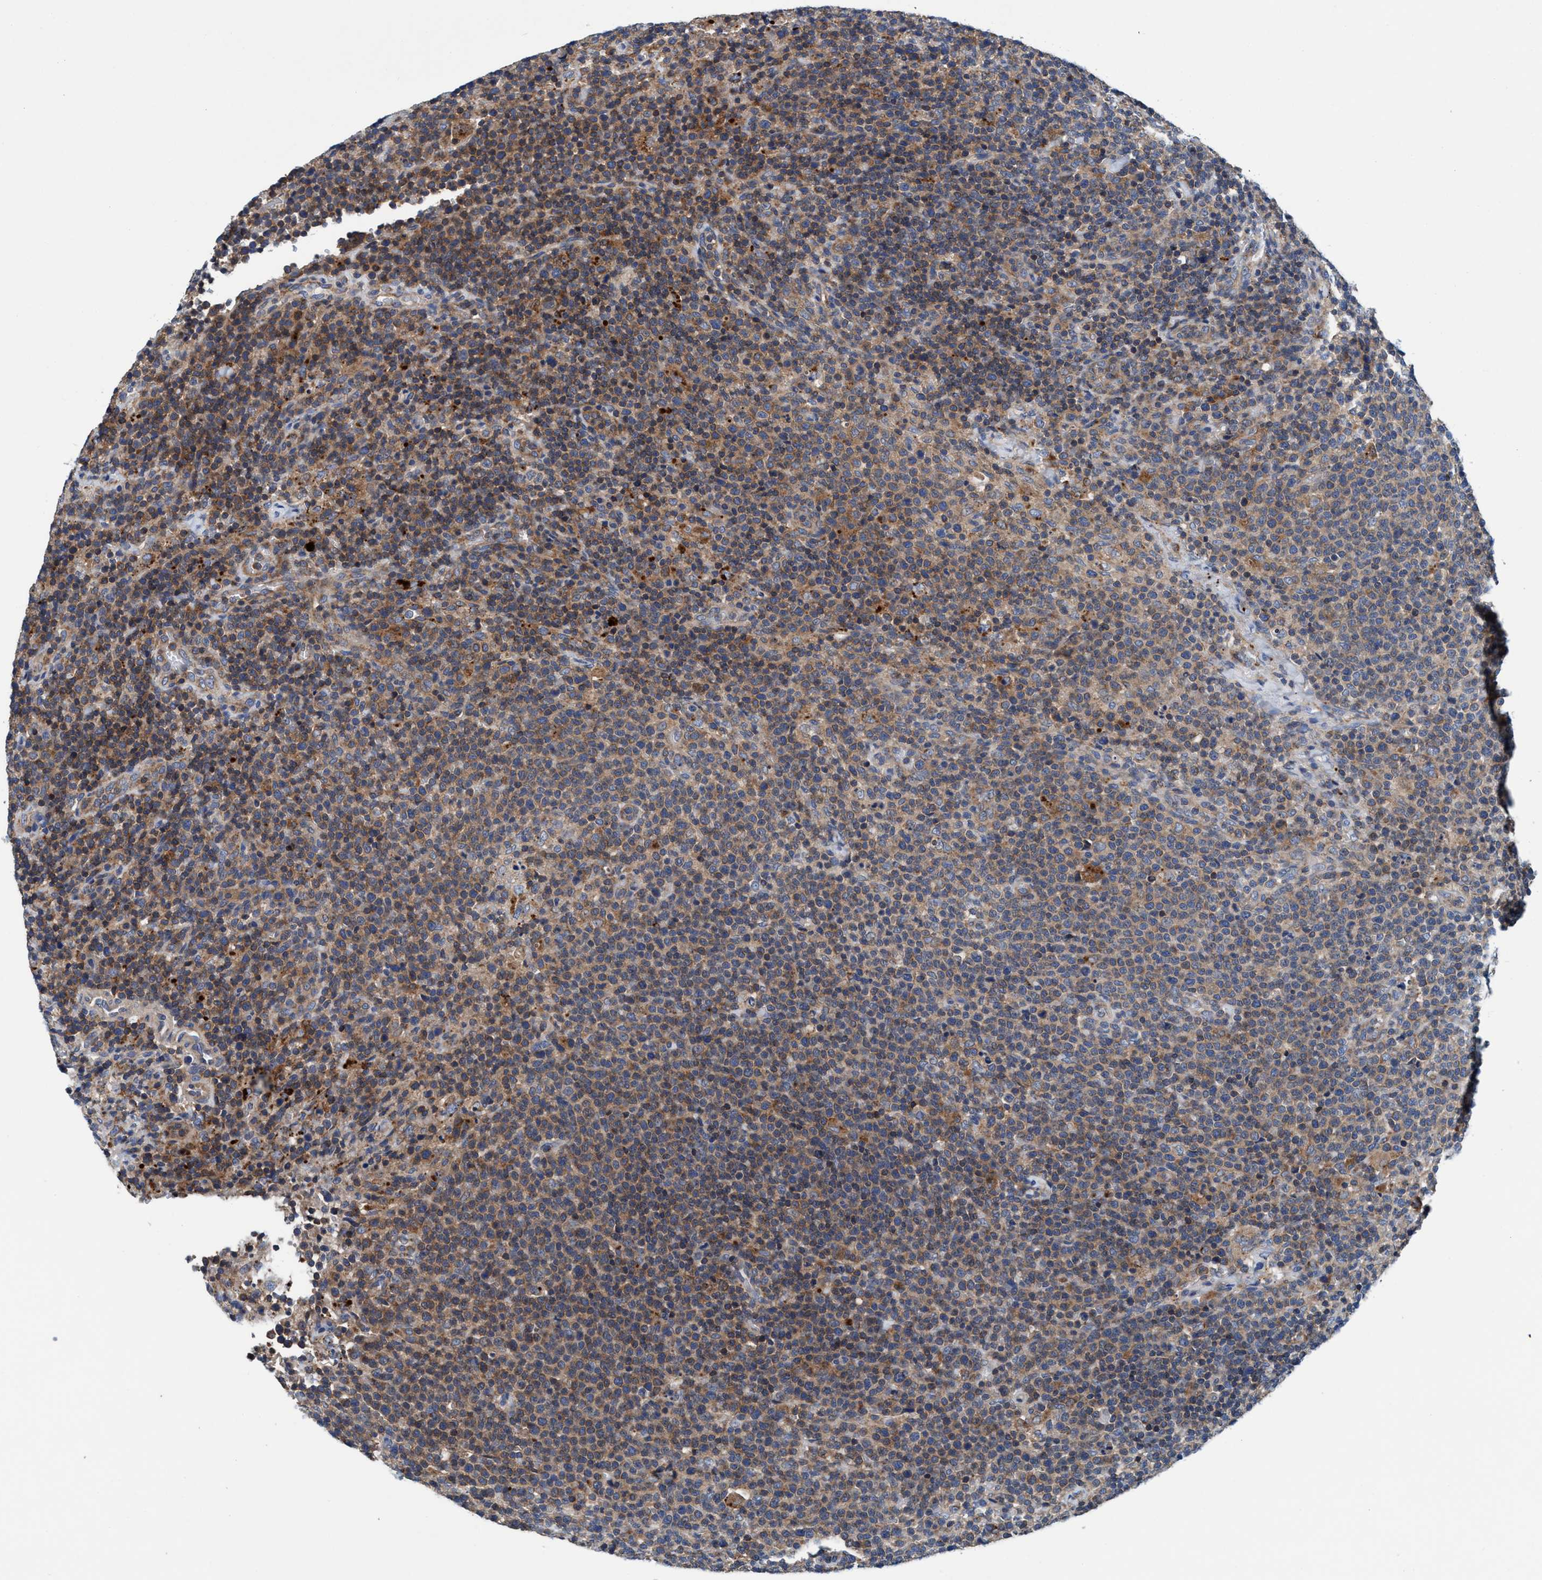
{"staining": {"intensity": "moderate", "quantity": "25%-75%", "location": "cytoplasmic/membranous"}, "tissue": "lymphoma", "cell_type": "Tumor cells", "image_type": "cancer", "snomed": [{"axis": "morphology", "description": "Malignant lymphoma, non-Hodgkin's type, High grade"}, {"axis": "topography", "description": "Lymph node"}], "caption": "Immunohistochemistry (IHC) photomicrograph of human high-grade malignant lymphoma, non-Hodgkin's type stained for a protein (brown), which displays medium levels of moderate cytoplasmic/membranous expression in about 25%-75% of tumor cells.", "gene": "ENDOG", "patient": {"sex": "male", "age": 61}}